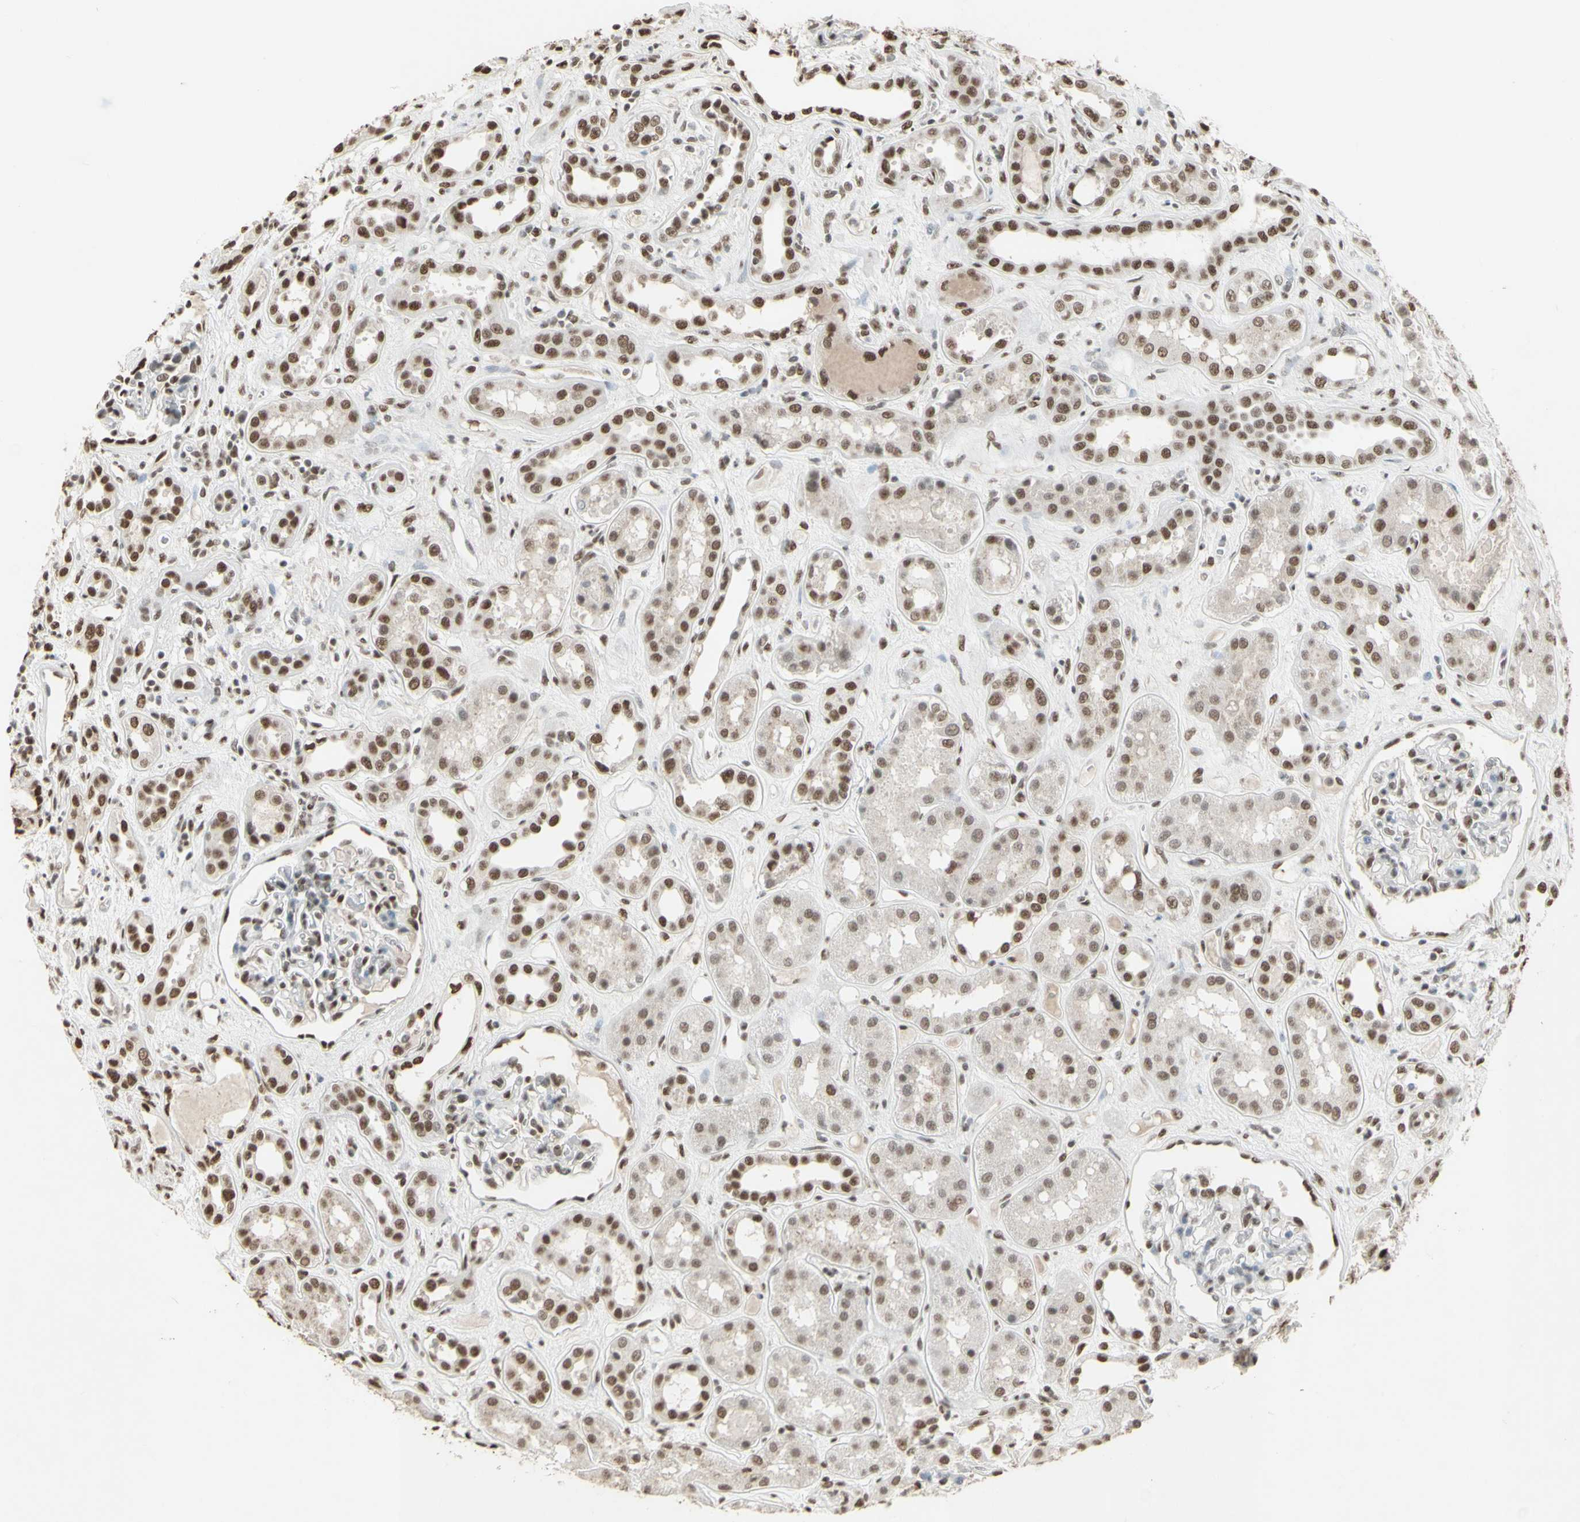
{"staining": {"intensity": "moderate", "quantity": "25%-75%", "location": "nuclear"}, "tissue": "kidney", "cell_type": "Cells in glomeruli", "image_type": "normal", "snomed": [{"axis": "morphology", "description": "Normal tissue, NOS"}, {"axis": "topography", "description": "Kidney"}], "caption": "Protein expression analysis of unremarkable human kidney reveals moderate nuclear expression in approximately 25%-75% of cells in glomeruli.", "gene": "TRIM28", "patient": {"sex": "male", "age": 59}}